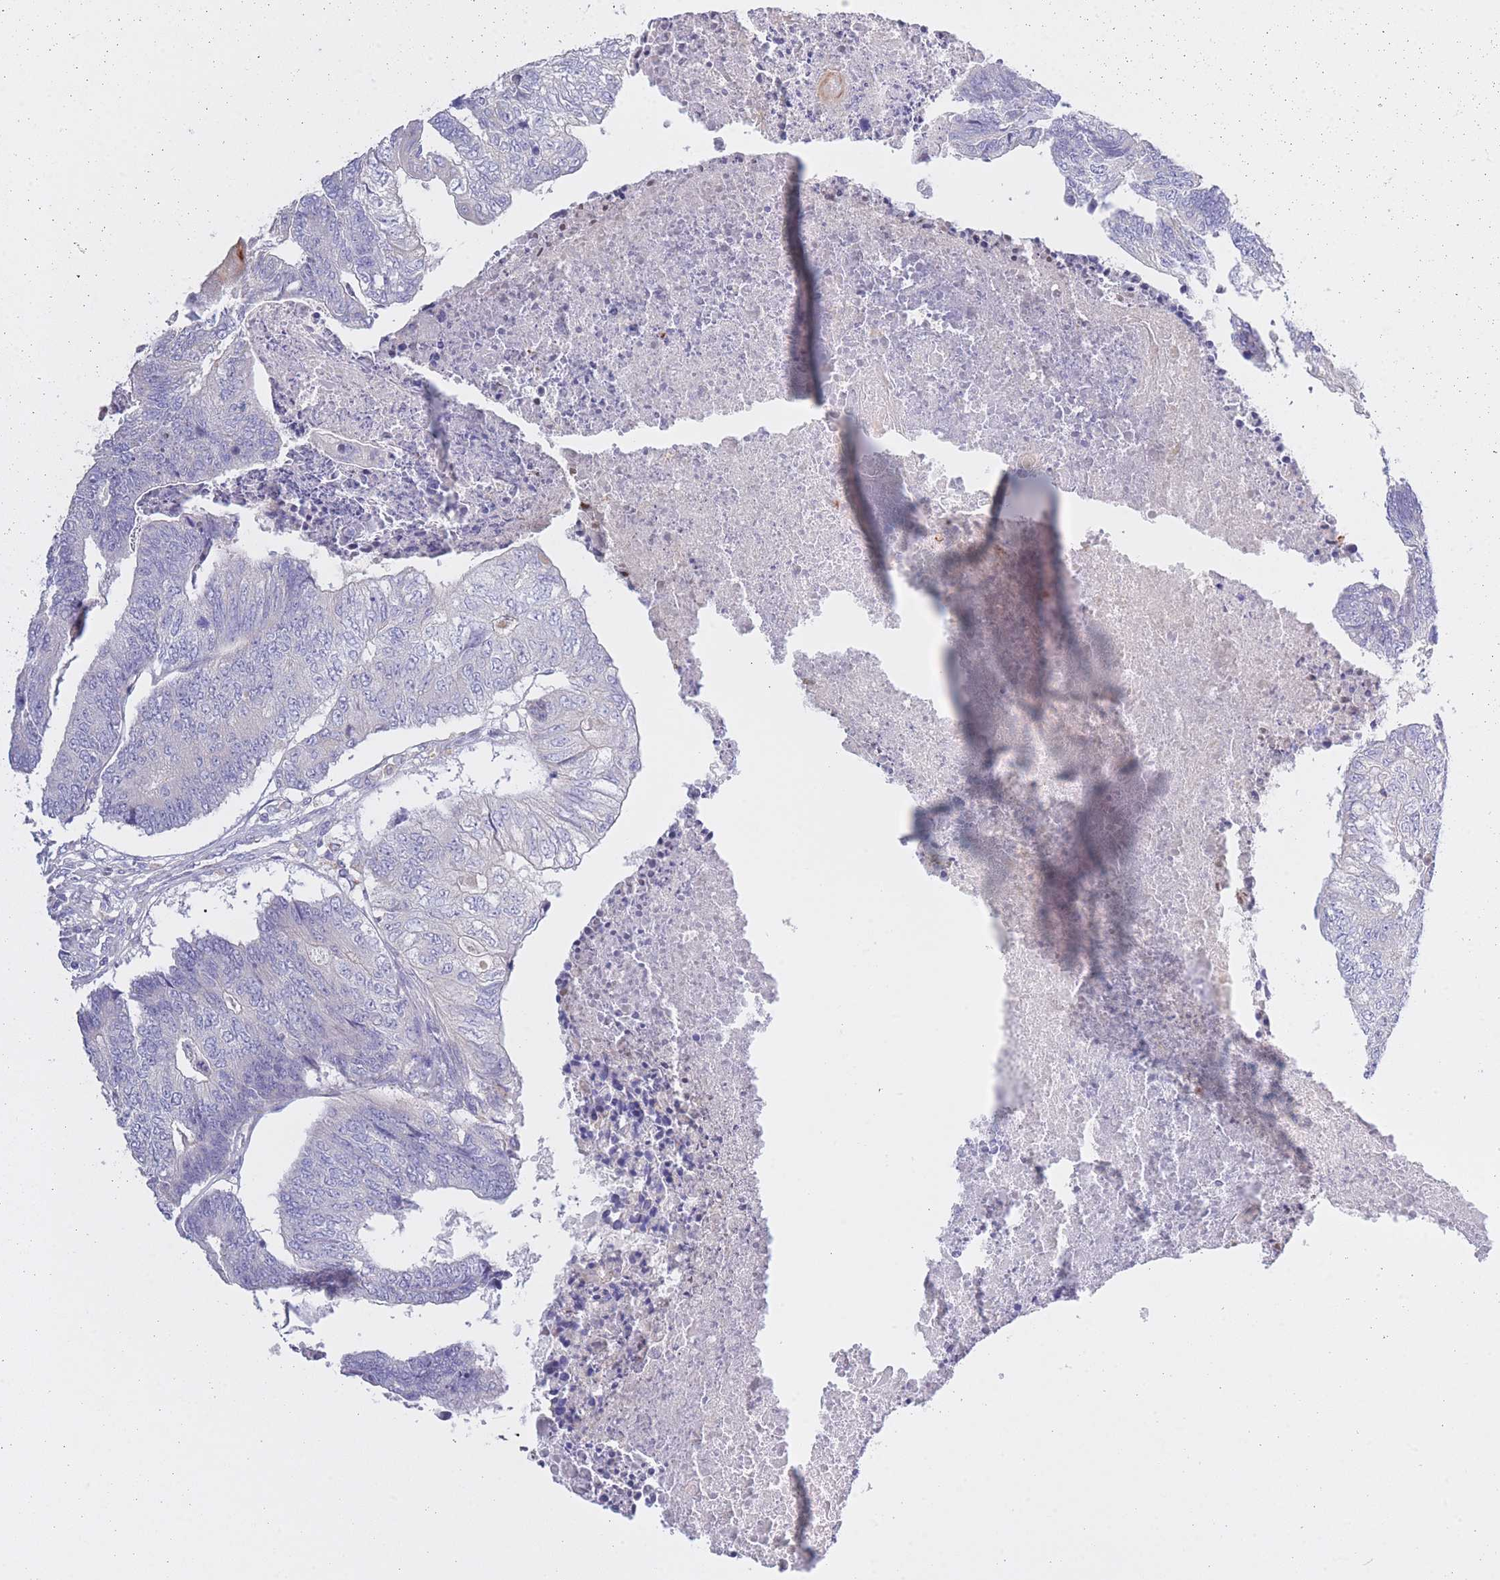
{"staining": {"intensity": "negative", "quantity": "none", "location": "none"}, "tissue": "colorectal cancer", "cell_type": "Tumor cells", "image_type": "cancer", "snomed": [{"axis": "morphology", "description": "Adenocarcinoma, NOS"}, {"axis": "topography", "description": "Colon"}], "caption": "IHC of colorectal adenocarcinoma shows no staining in tumor cells. (Brightfield microscopy of DAB immunohistochemistry at high magnification).", "gene": "CENPM", "patient": {"sex": "female", "age": 67}}